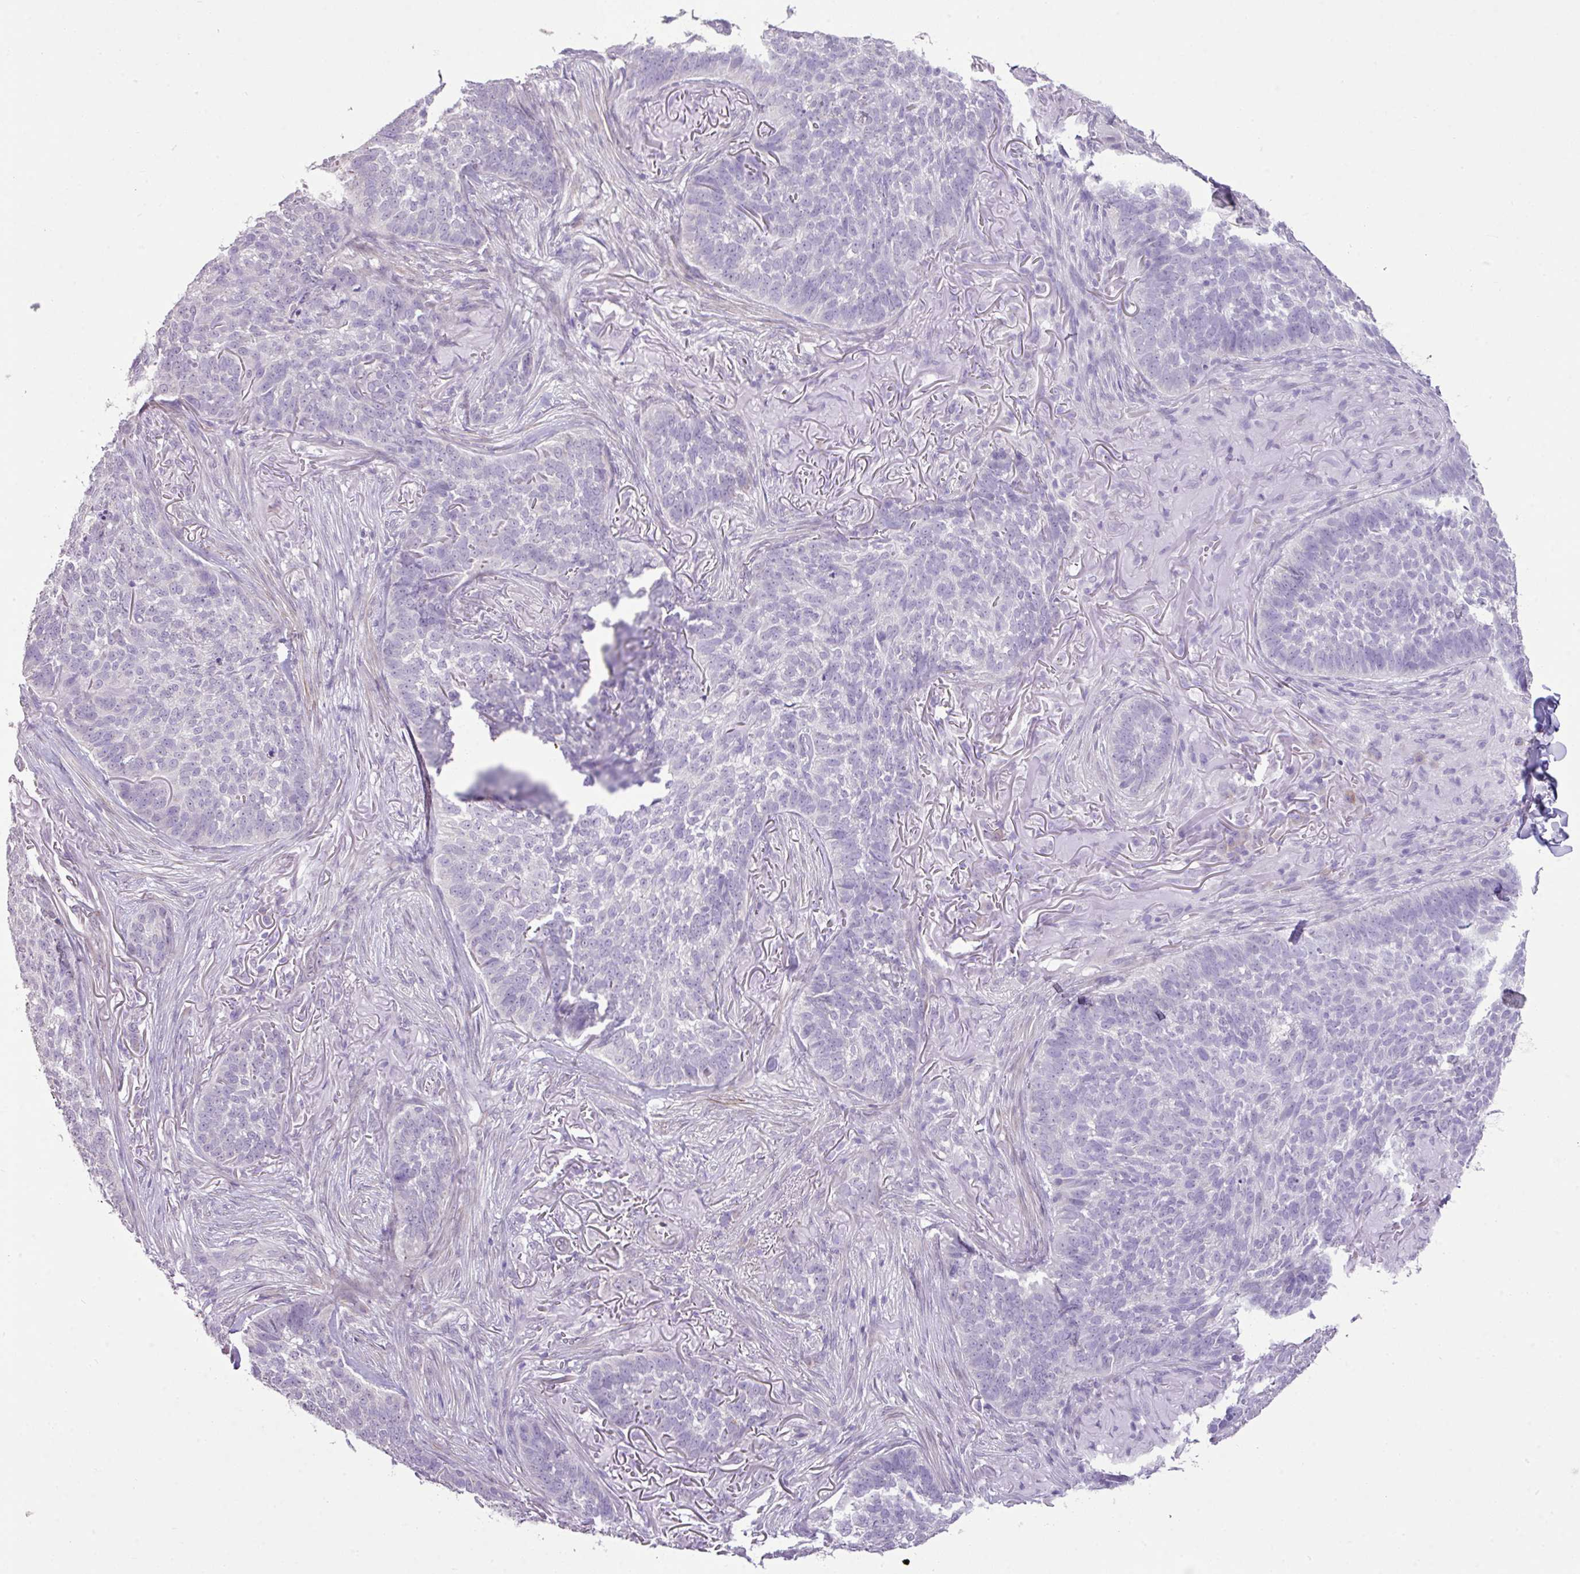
{"staining": {"intensity": "negative", "quantity": "none", "location": "none"}, "tissue": "skin cancer", "cell_type": "Tumor cells", "image_type": "cancer", "snomed": [{"axis": "morphology", "description": "Basal cell carcinoma"}, {"axis": "topography", "description": "Skin"}], "caption": "This is an immunohistochemistry (IHC) micrograph of human skin basal cell carcinoma. There is no positivity in tumor cells.", "gene": "DIP2A", "patient": {"sex": "male", "age": 85}}